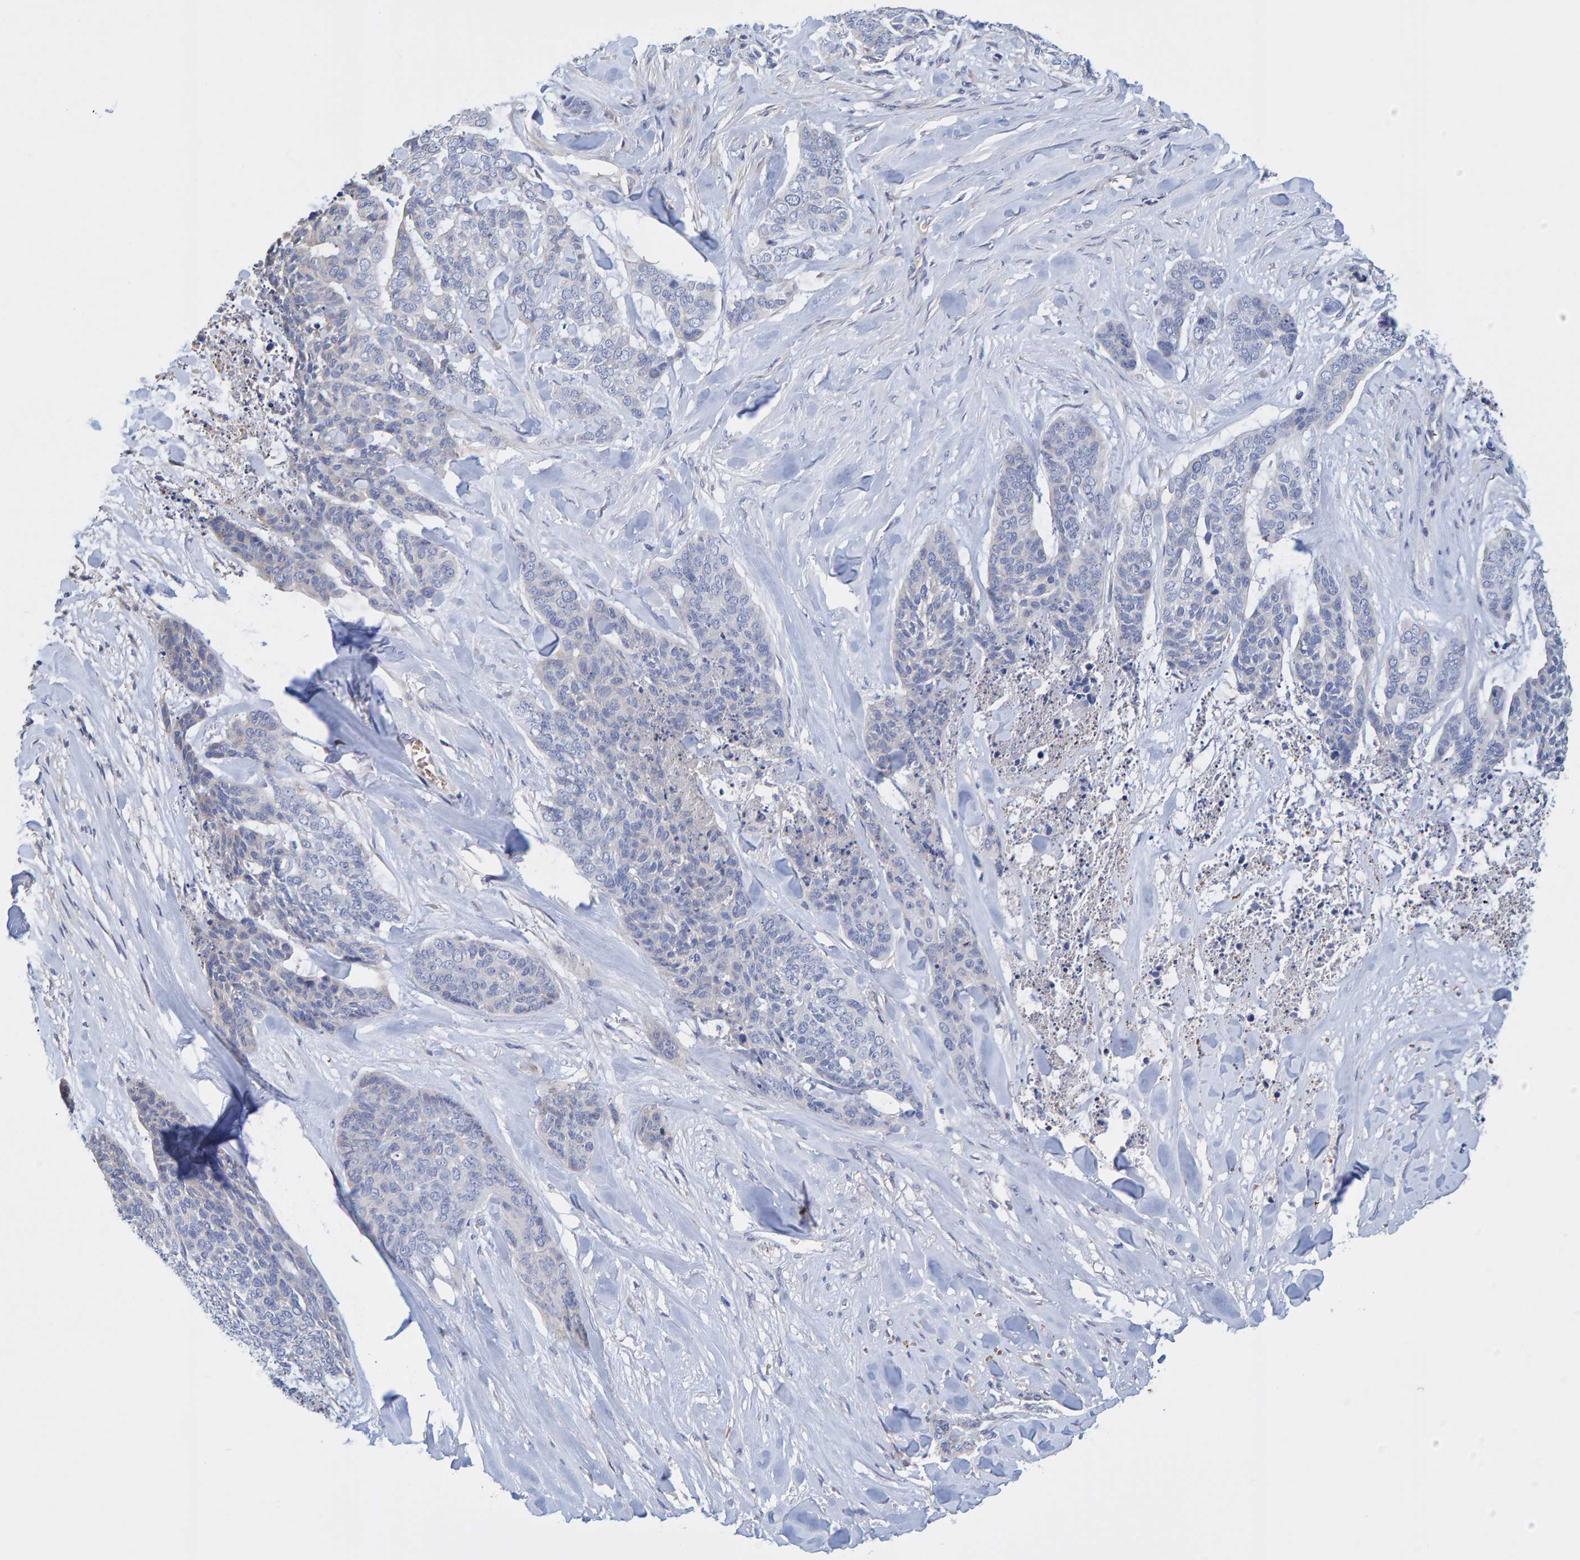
{"staining": {"intensity": "weak", "quantity": "25%-75%", "location": "cytoplasmic/membranous"}, "tissue": "skin cancer", "cell_type": "Tumor cells", "image_type": "cancer", "snomed": [{"axis": "morphology", "description": "Basal cell carcinoma"}, {"axis": "topography", "description": "Skin"}], "caption": "A histopathology image of skin basal cell carcinoma stained for a protein demonstrates weak cytoplasmic/membranous brown staining in tumor cells. The staining was performed using DAB (3,3'-diaminobenzidine), with brown indicating positive protein expression. Nuclei are stained blue with hematoxylin.", "gene": "VPS9D1", "patient": {"sex": "female", "age": 64}}